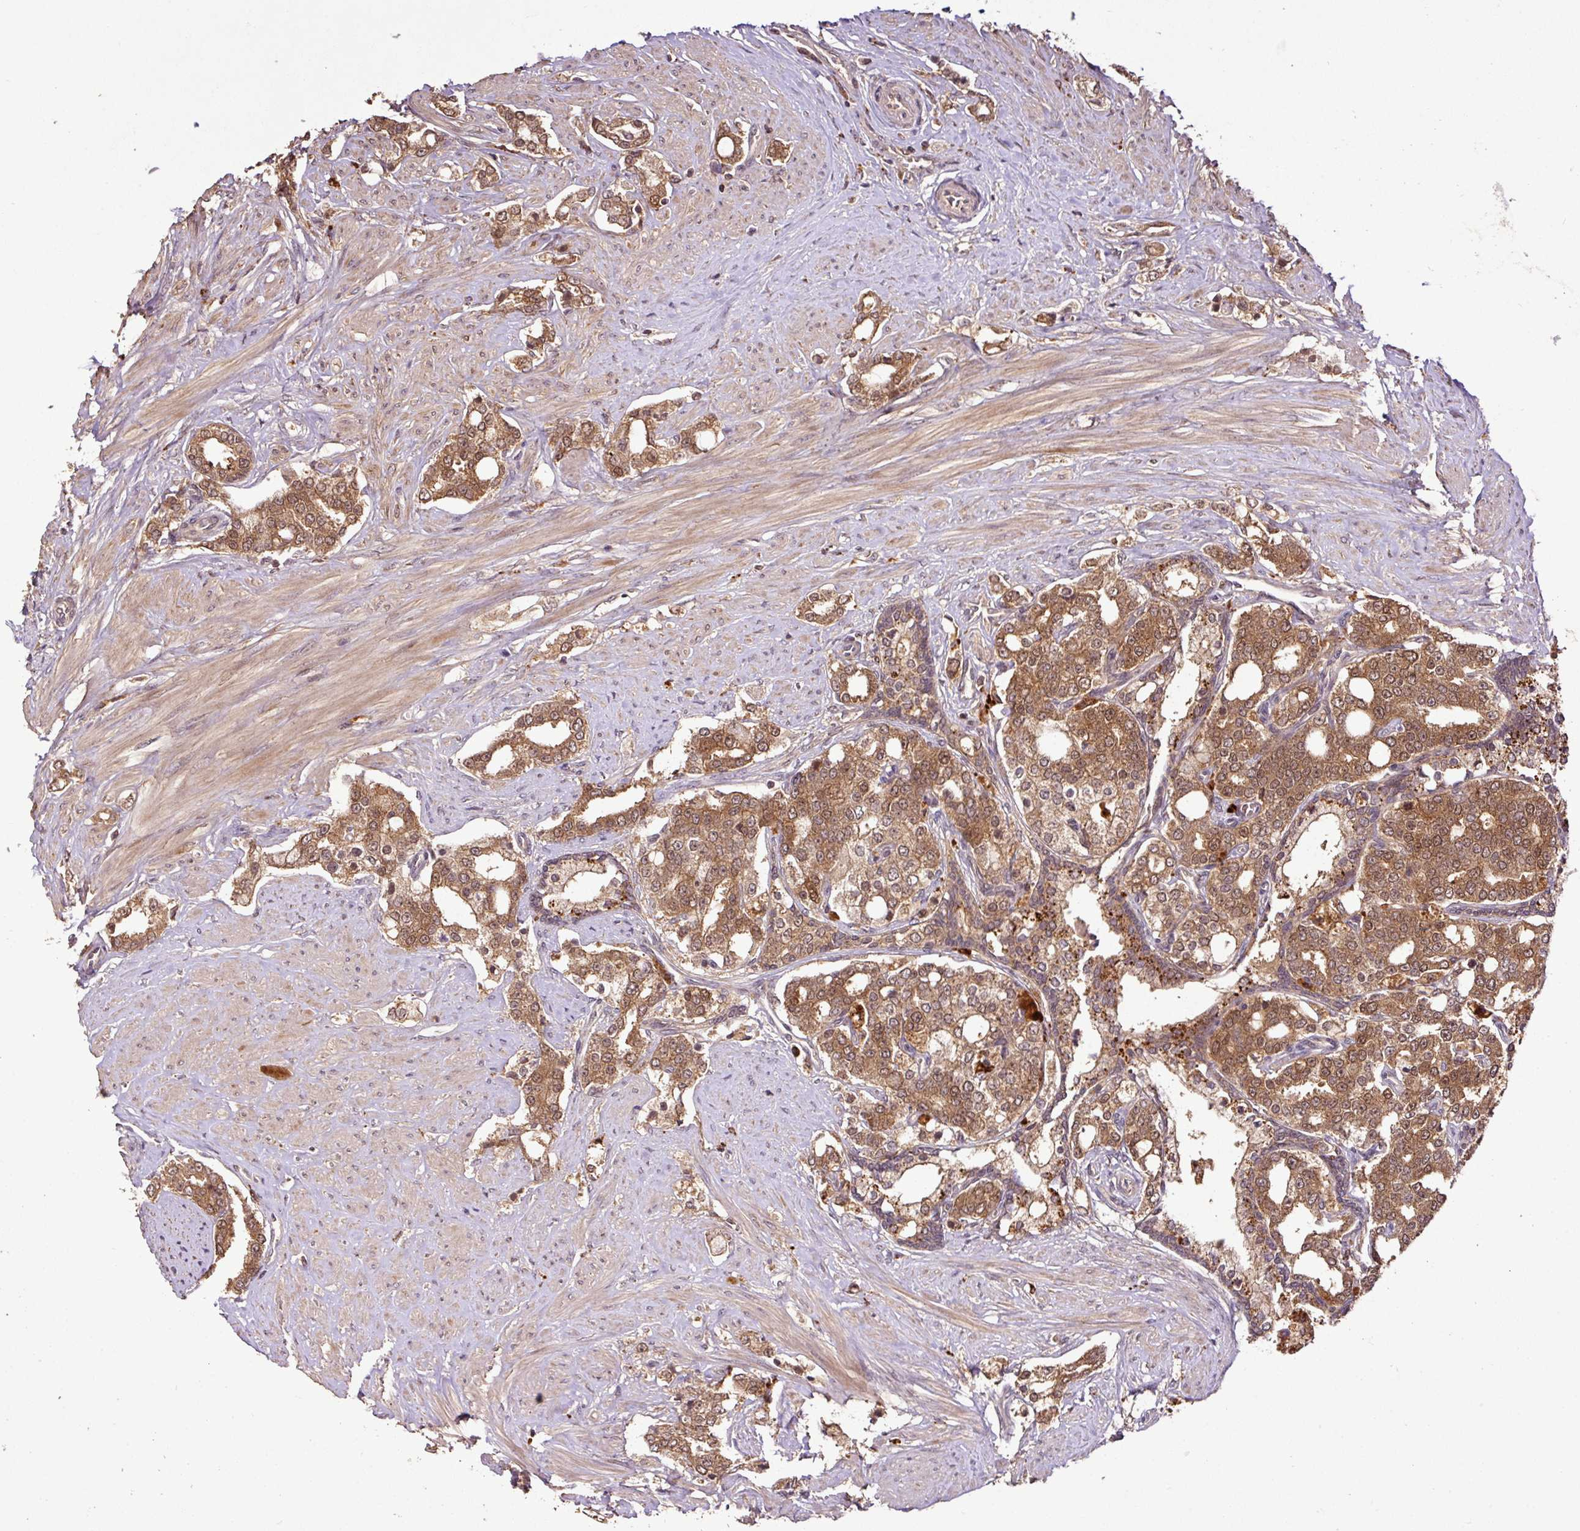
{"staining": {"intensity": "moderate", "quantity": ">75%", "location": "cytoplasmic/membranous,nuclear"}, "tissue": "prostate cancer", "cell_type": "Tumor cells", "image_type": "cancer", "snomed": [{"axis": "morphology", "description": "Adenocarcinoma, High grade"}, {"axis": "topography", "description": "Prostate"}], "caption": "Prostate cancer (high-grade adenocarcinoma) stained with immunohistochemistry (IHC) demonstrates moderate cytoplasmic/membranous and nuclear staining in about >75% of tumor cells.", "gene": "FAIM", "patient": {"sex": "male", "age": 64}}